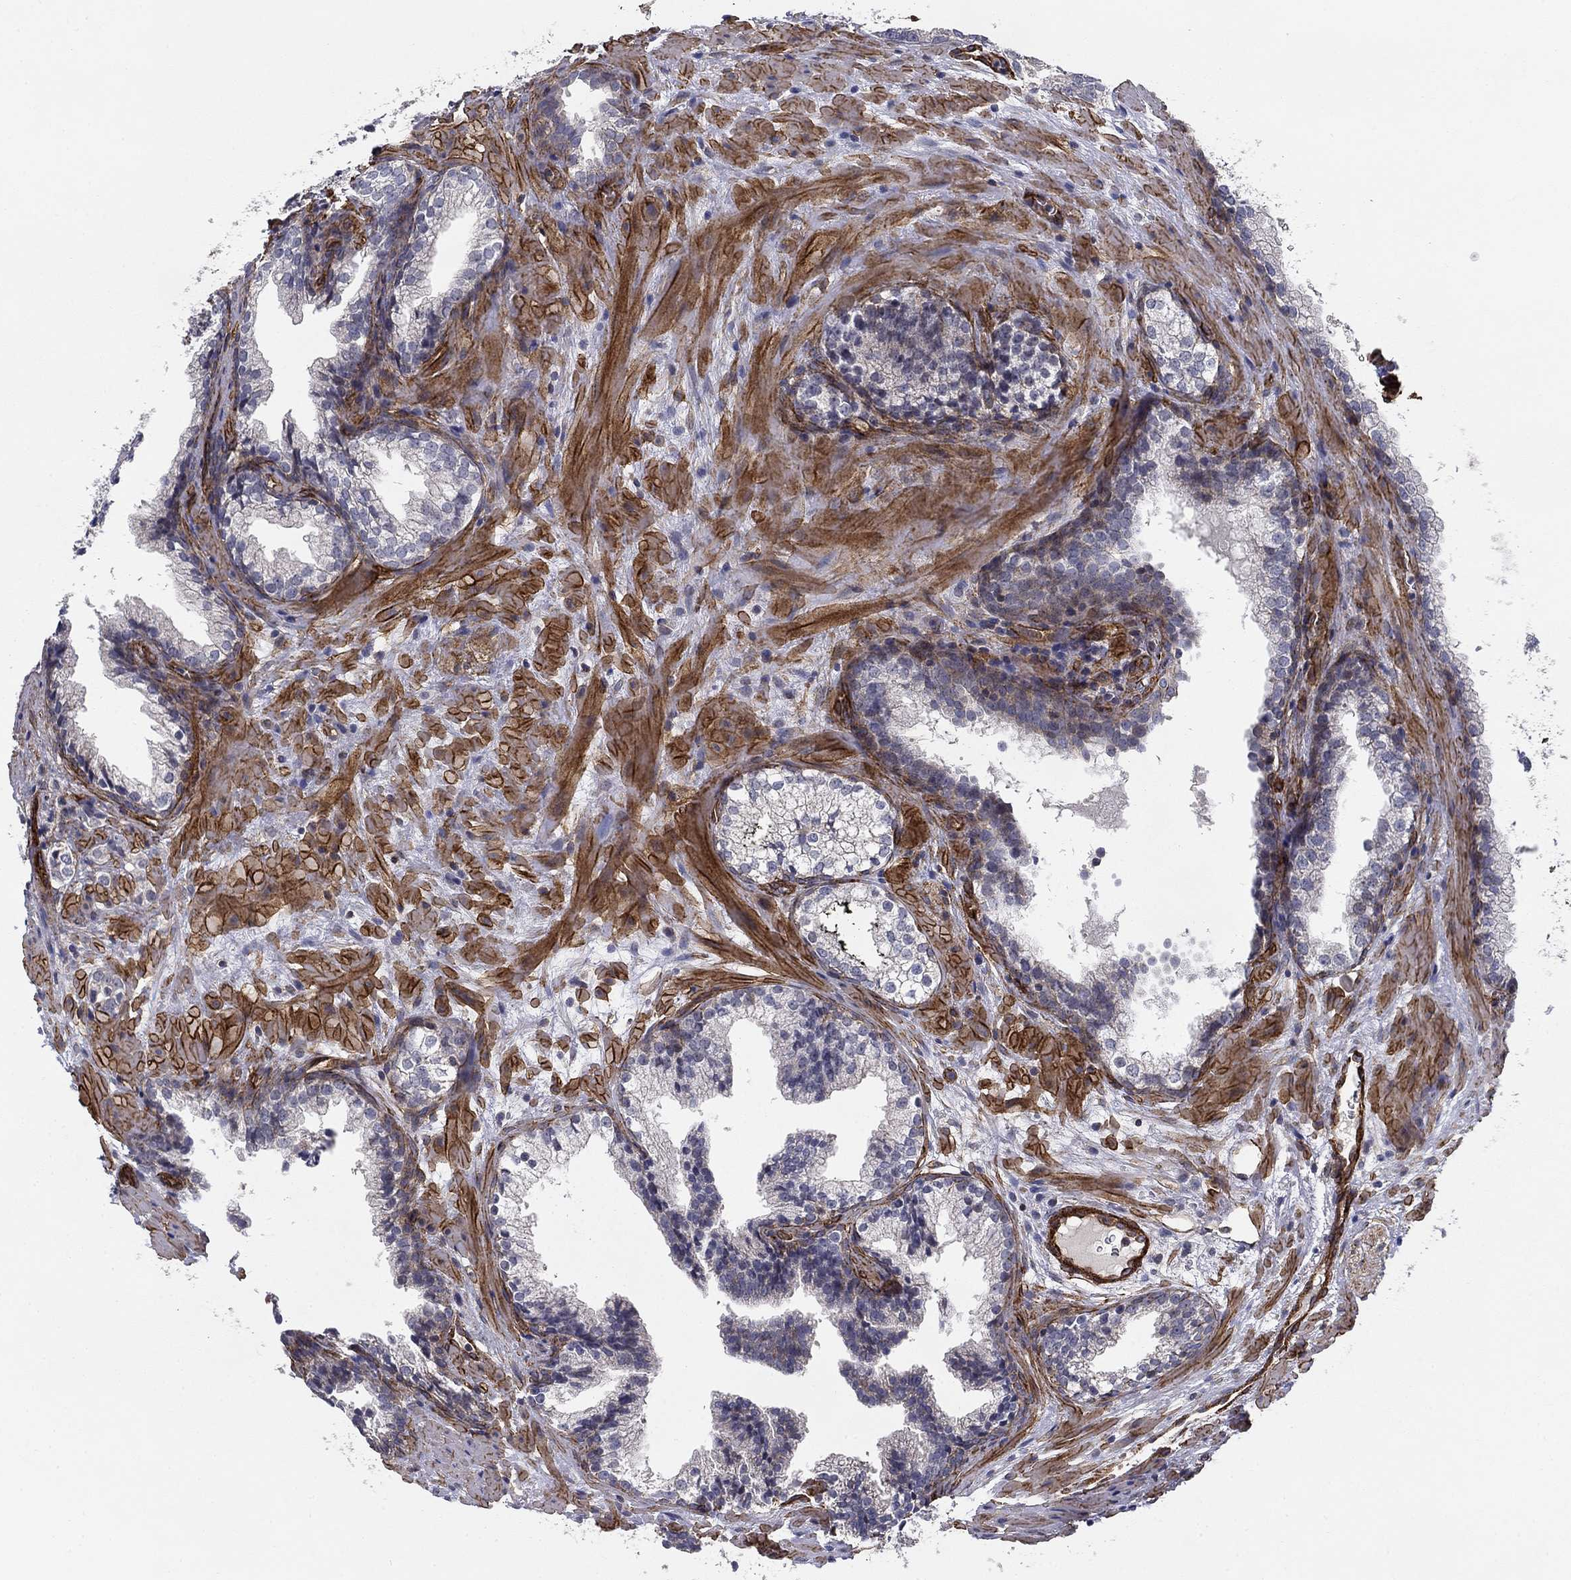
{"staining": {"intensity": "negative", "quantity": "none", "location": "none"}, "tissue": "prostate cancer", "cell_type": "Tumor cells", "image_type": "cancer", "snomed": [{"axis": "morphology", "description": "Adenocarcinoma, NOS"}, {"axis": "topography", "description": "Prostate and seminal vesicle, NOS"}], "caption": "Tumor cells show no significant protein staining in prostate cancer. (IHC, brightfield microscopy, high magnification).", "gene": "SYNC", "patient": {"sex": "male", "age": 63}}